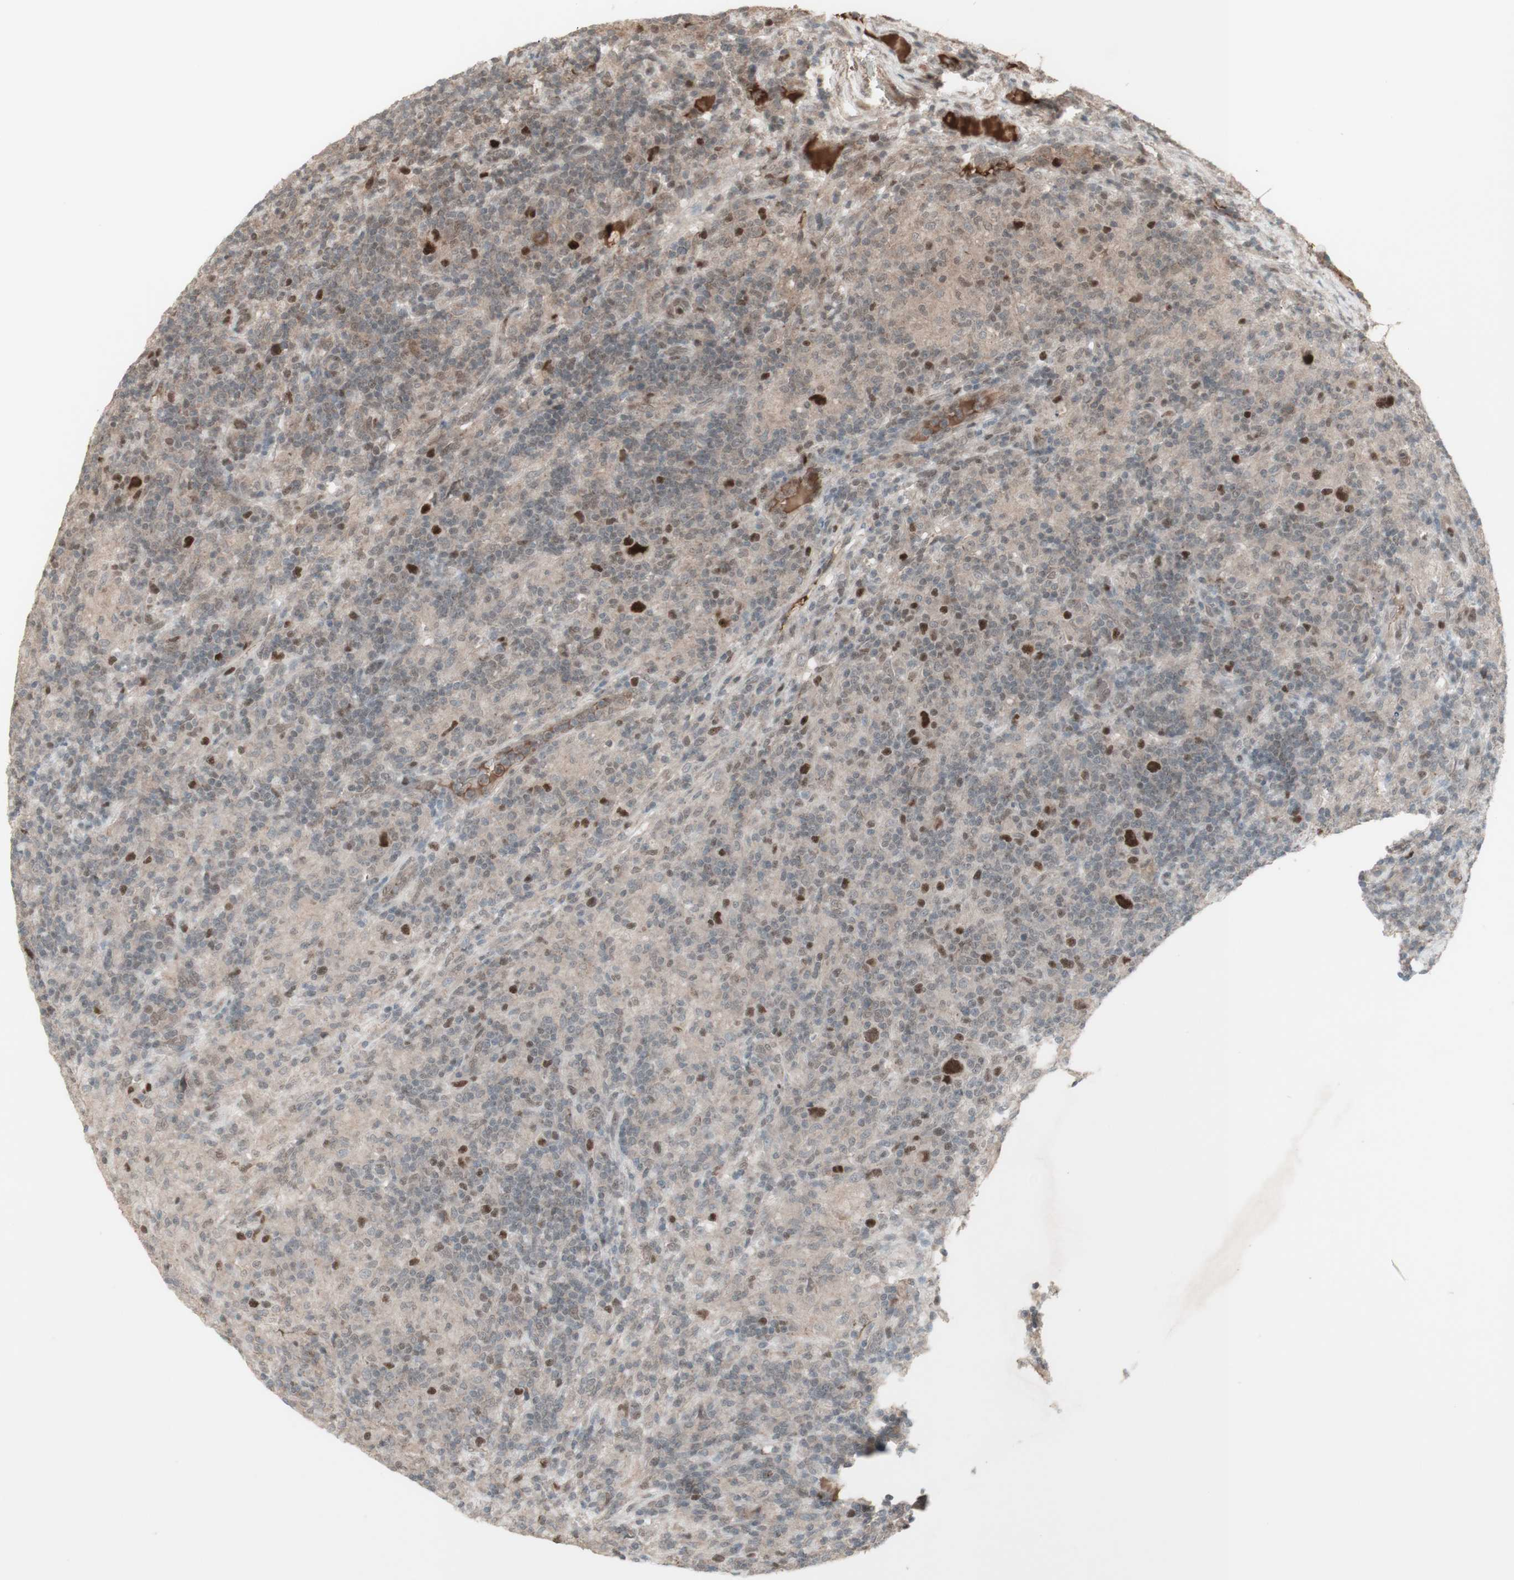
{"staining": {"intensity": "strong", "quantity": "25%-75%", "location": "cytoplasmic/membranous,nuclear"}, "tissue": "lymphoma", "cell_type": "Tumor cells", "image_type": "cancer", "snomed": [{"axis": "morphology", "description": "Hodgkin's disease, NOS"}, {"axis": "topography", "description": "Lymph node"}], "caption": "Lymphoma stained with DAB IHC shows high levels of strong cytoplasmic/membranous and nuclear positivity in about 25%-75% of tumor cells.", "gene": "MSH6", "patient": {"sex": "male", "age": 70}}